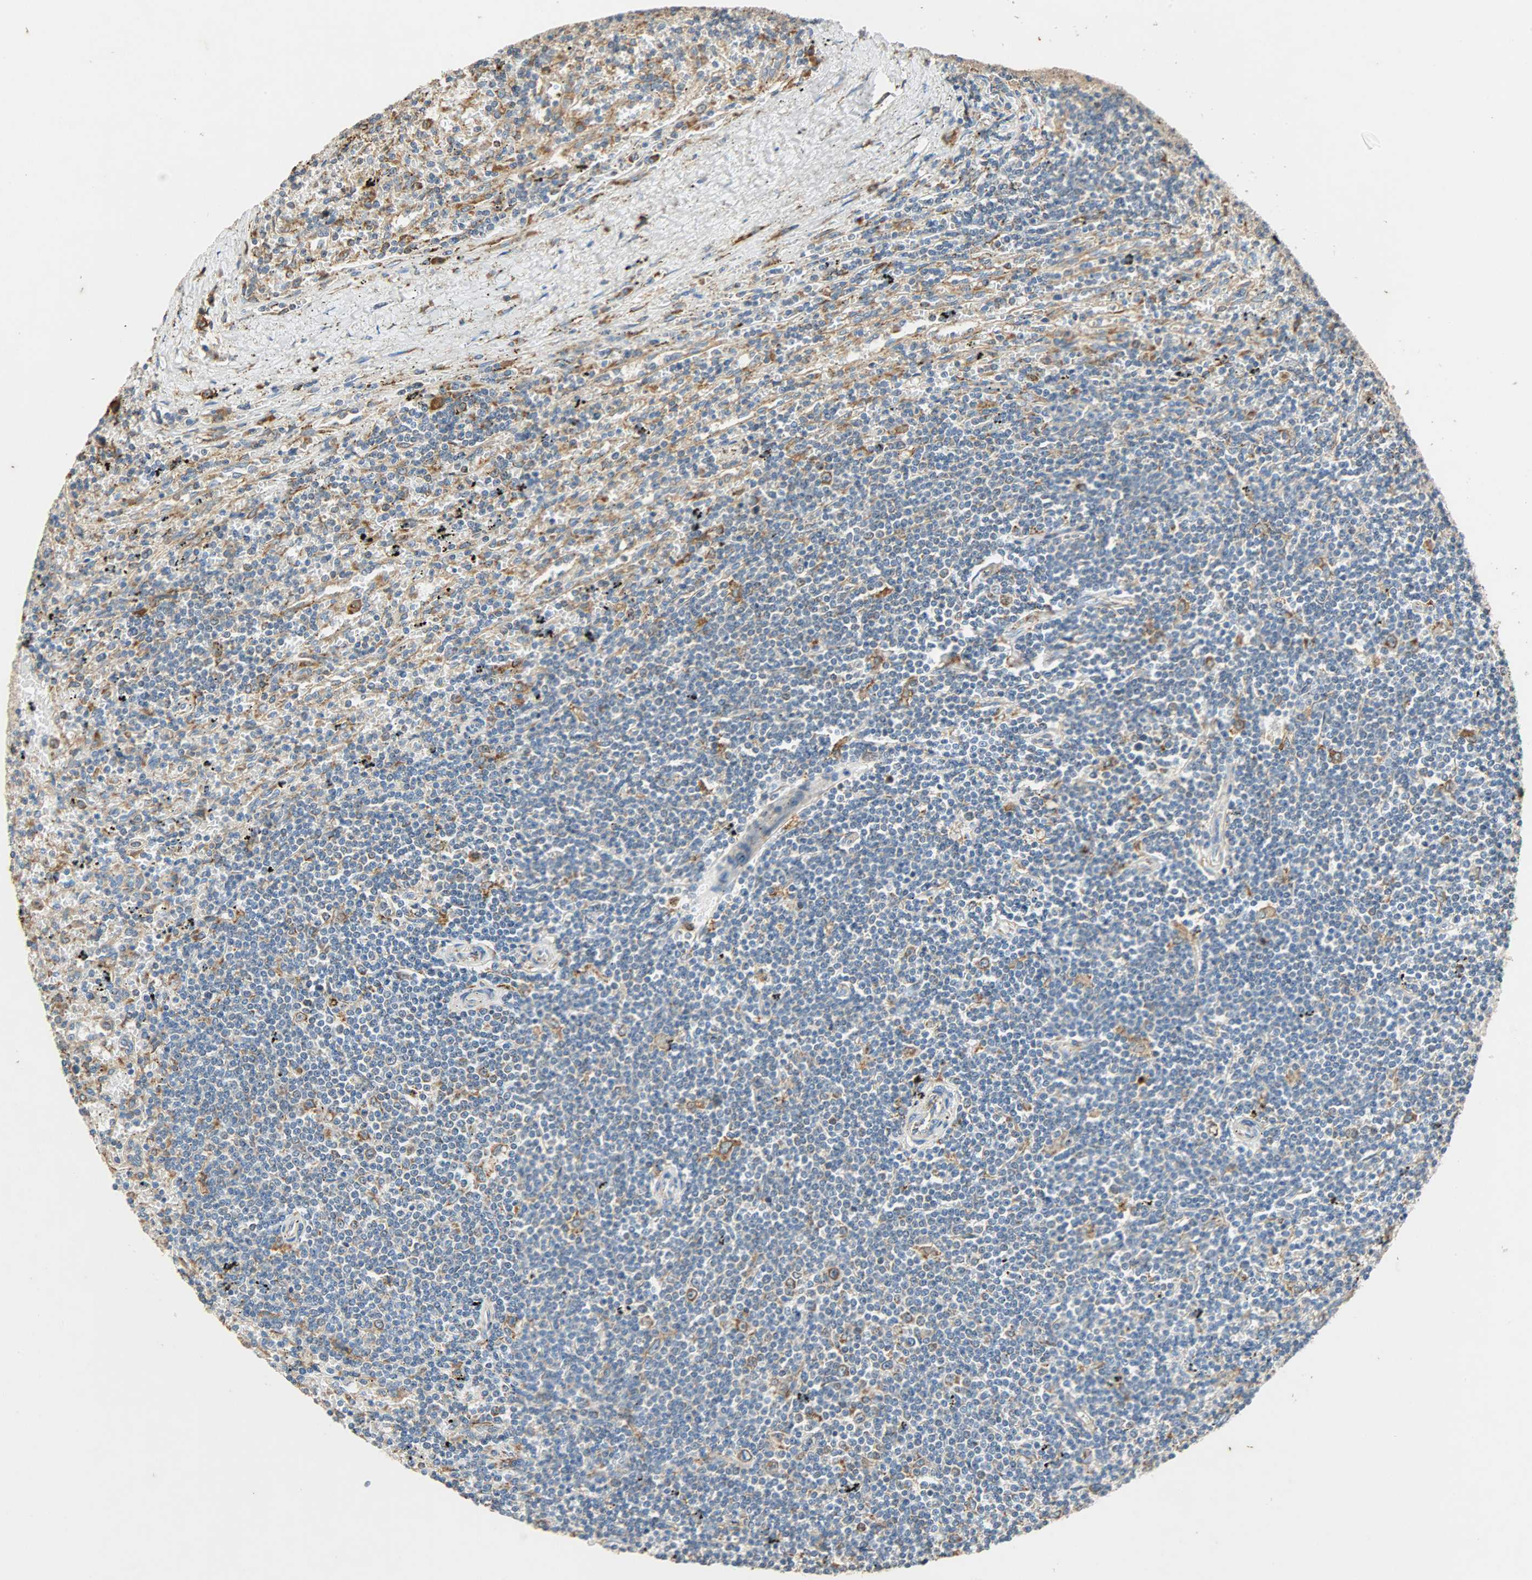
{"staining": {"intensity": "moderate", "quantity": "<25%", "location": "cytoplasmic/membranous"}, "tissue": "lymphoma", "cell_type": "Tumor cells", "image_type": "cancer", "snomed": [{"axis": "morphology", "description": "Malignant lymphoma, non-Hodgkin's type, Low grade"}, {"axis": "topography", "description": "Spleen"}], "caption": "Brown immunohistochemical staining in human lymphoma exhibits moderate cytoplasmic/membranous staining in approximately <25% of tumor cells. The protein of interest is stained brown, and the nuclei are stained in blue (DAB (3,3'-diaminobenzidine) IHC with brightfield microscopy, high magnification).", "gene": "HSPA5", "patient": {"sex": "male", "age": 76}}